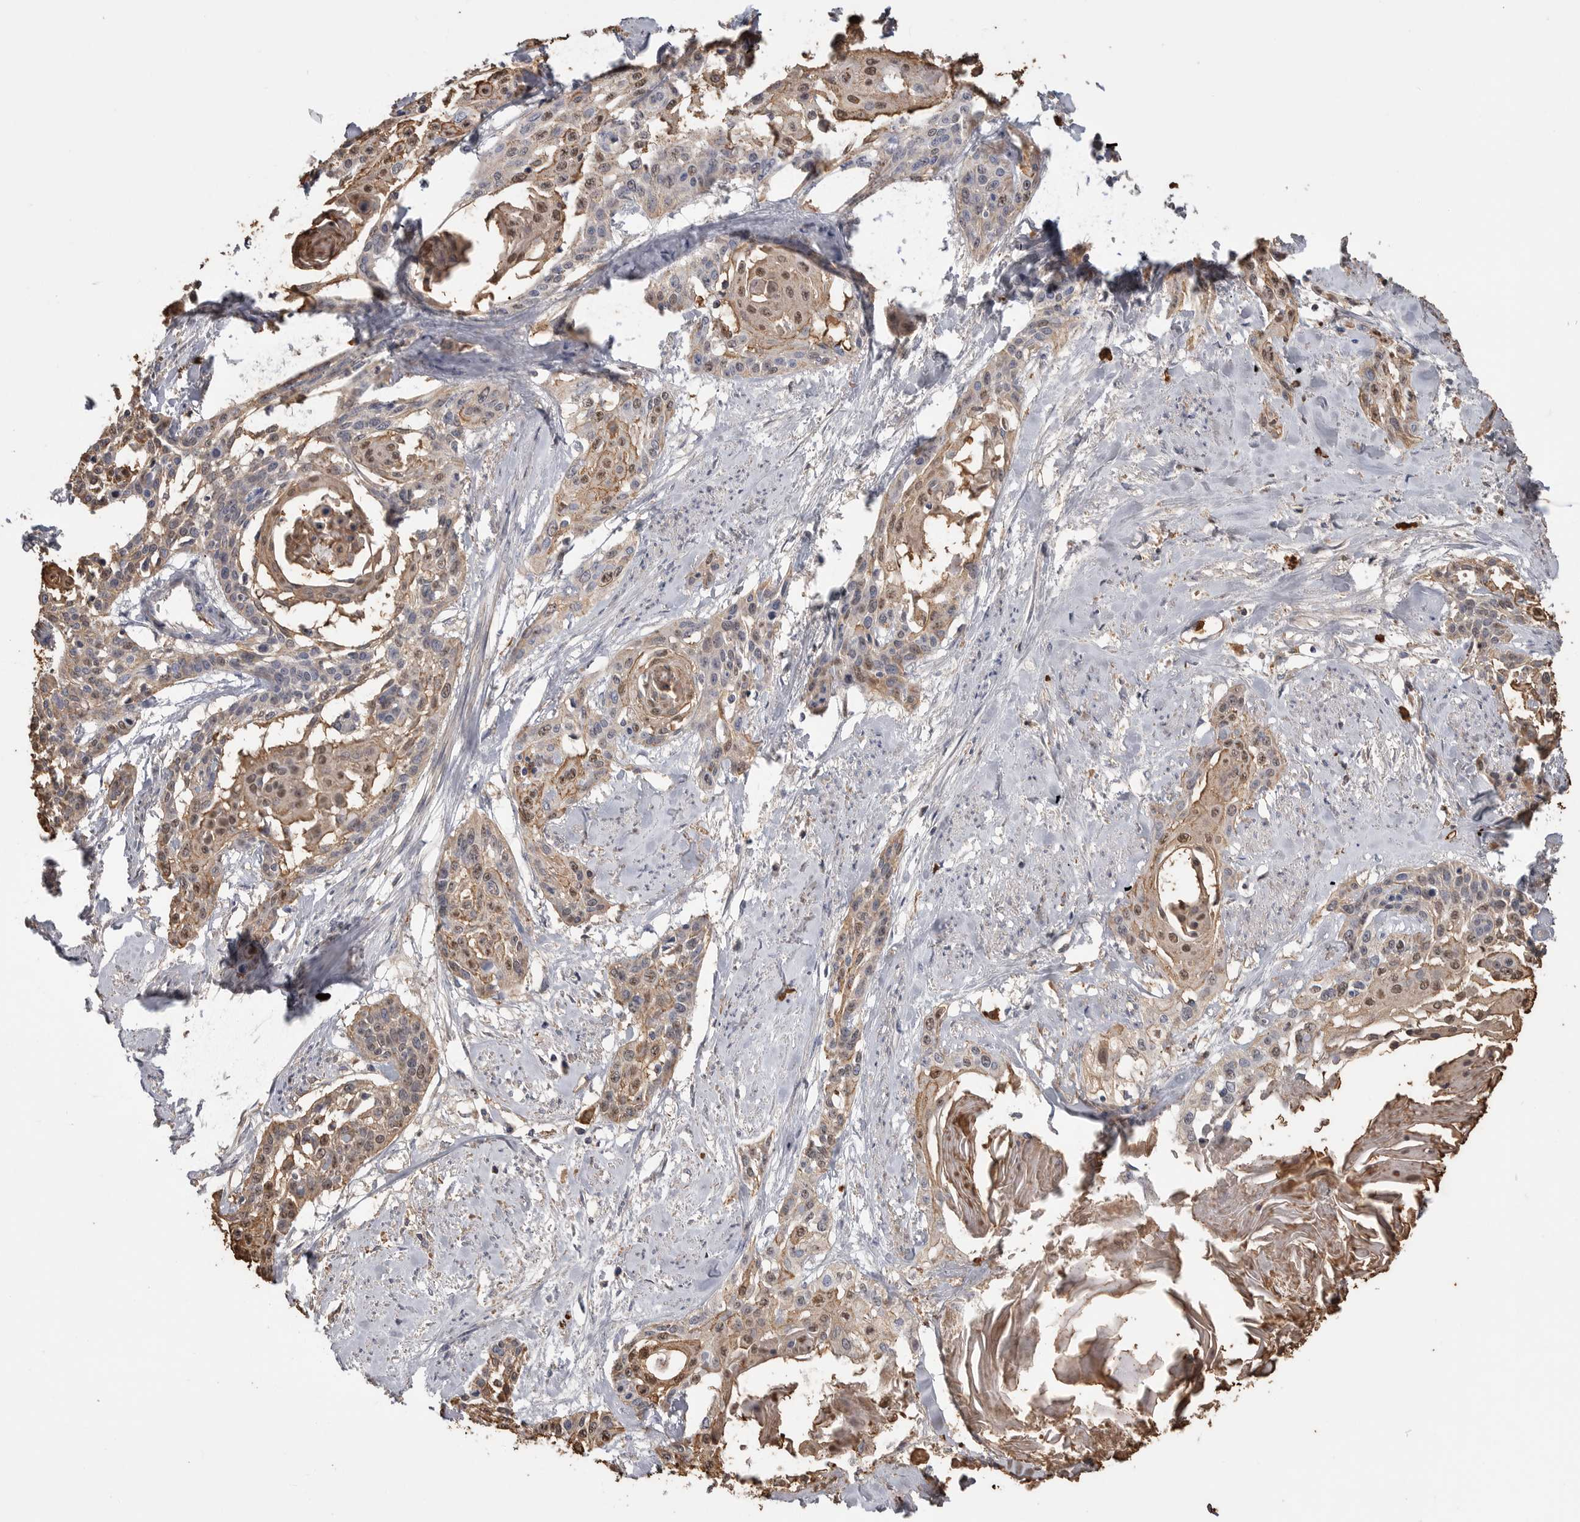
{"staining": {"intensity": "weak", "quantity": ">75%", "location": "nuclear"}, "tissue": "cervical cancer", "cell_type": "Tumor cells", "image_type": "cancer", "snomed": [{"axis": "morphology", "description": "Squamous cell carcinoma, NOS"}, {"axis": "topography", "description": "Cervix"}], "caption": "This is a histology image of IHC staining of cervical cancer (squamous cell carcinoma), which shows weak staining in the nuclear of tumor cells.", "gene": "CYB561D1", "patient": {"sex": "female", "age": 57}}